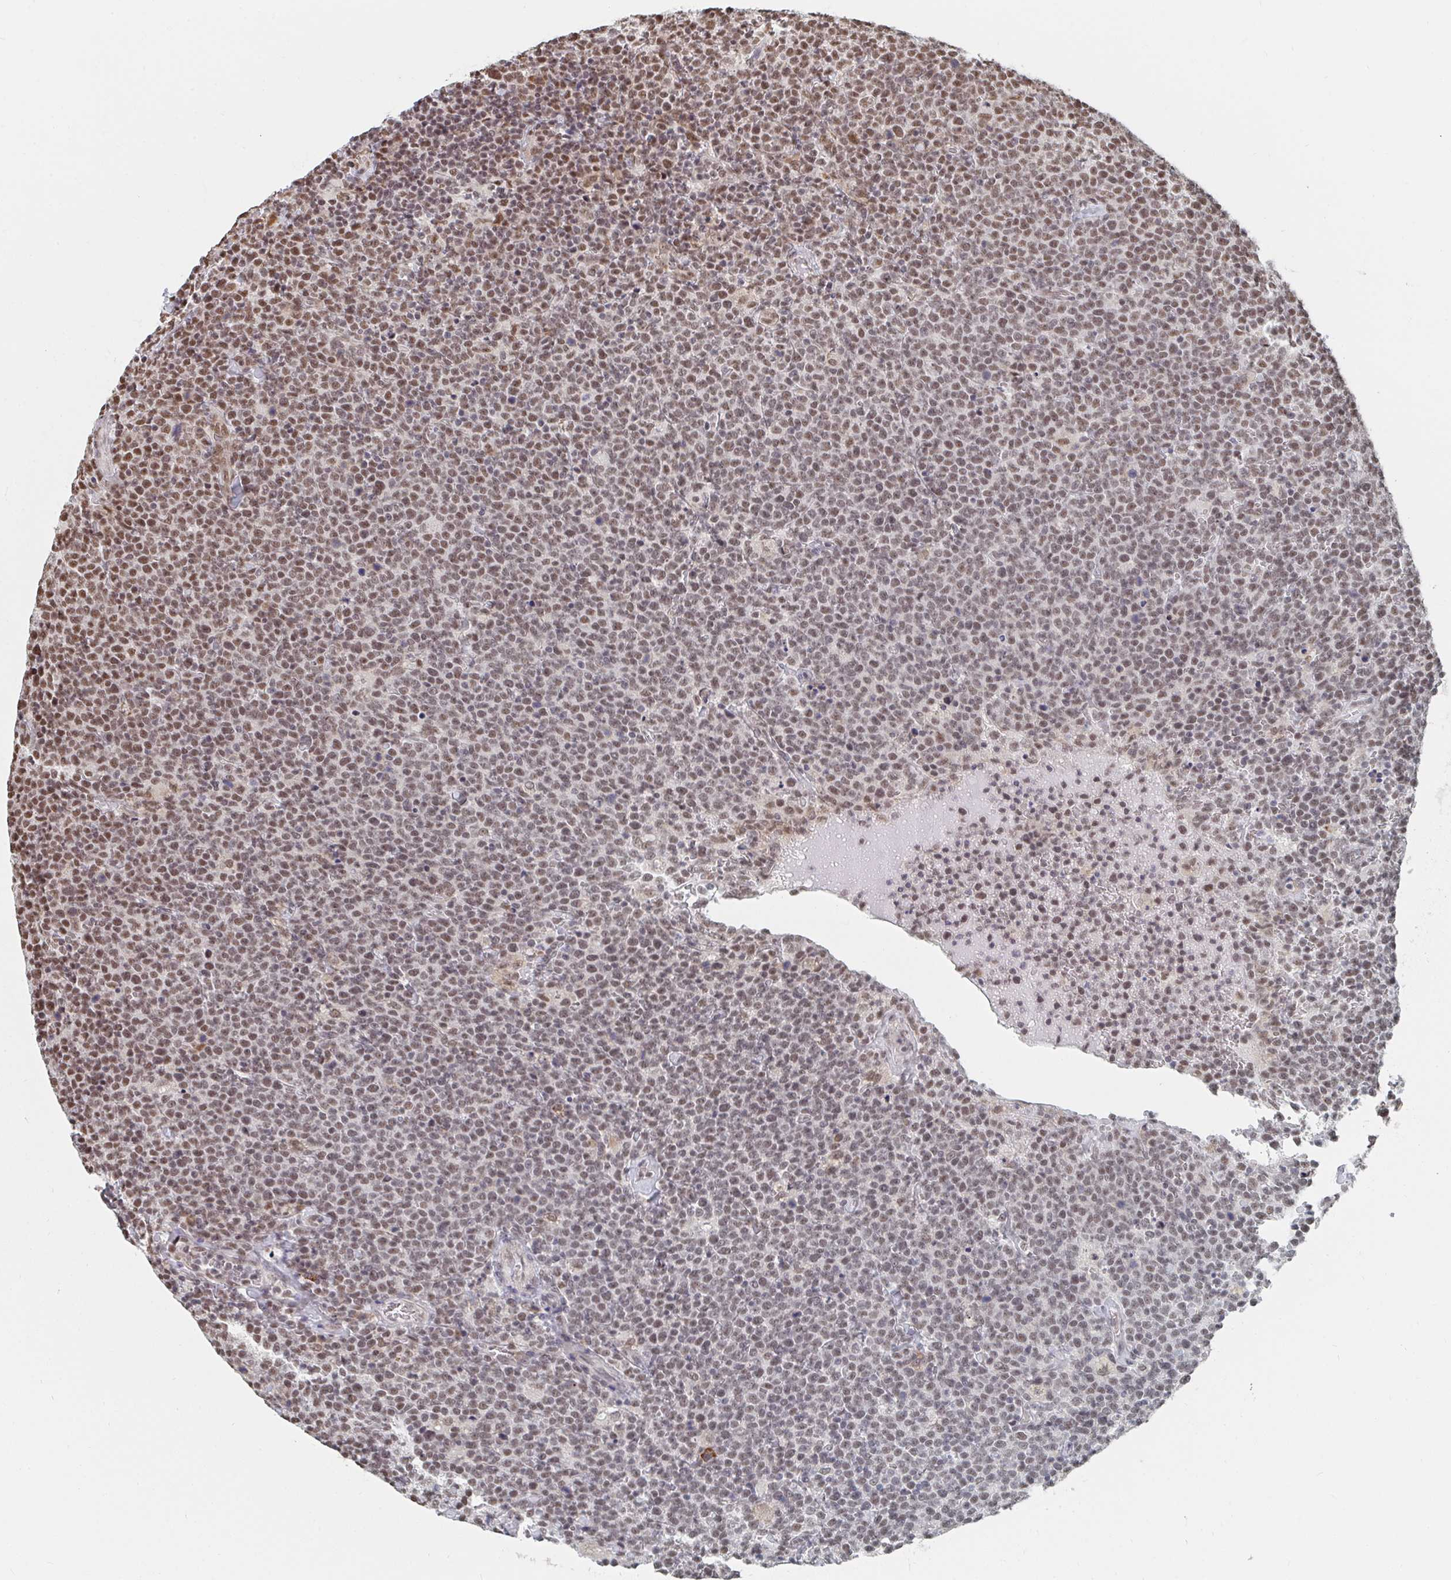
{"staining": {"intensity": "weak", "quantity": "25%-75%", "location": "nuclear"}, "tissue": "lymphoma", "cell_type": "Tumor cells", "image_type": "cancer", "snomed": [{"axis": "morphology", "description": "Malignant lymphoma, non-Hodgkin's type, High grade"}, {"axis": "topography", "description": "Lymph node"}], "caption": "This is a histology image of IHC staining of malignant lymphoma, non-Hodgkin's type (high-grade), which shows weak staining in the nuclear of tumor cells.", "gene": "MBNL1", "patient": {"sex": "male", "age": 61}}